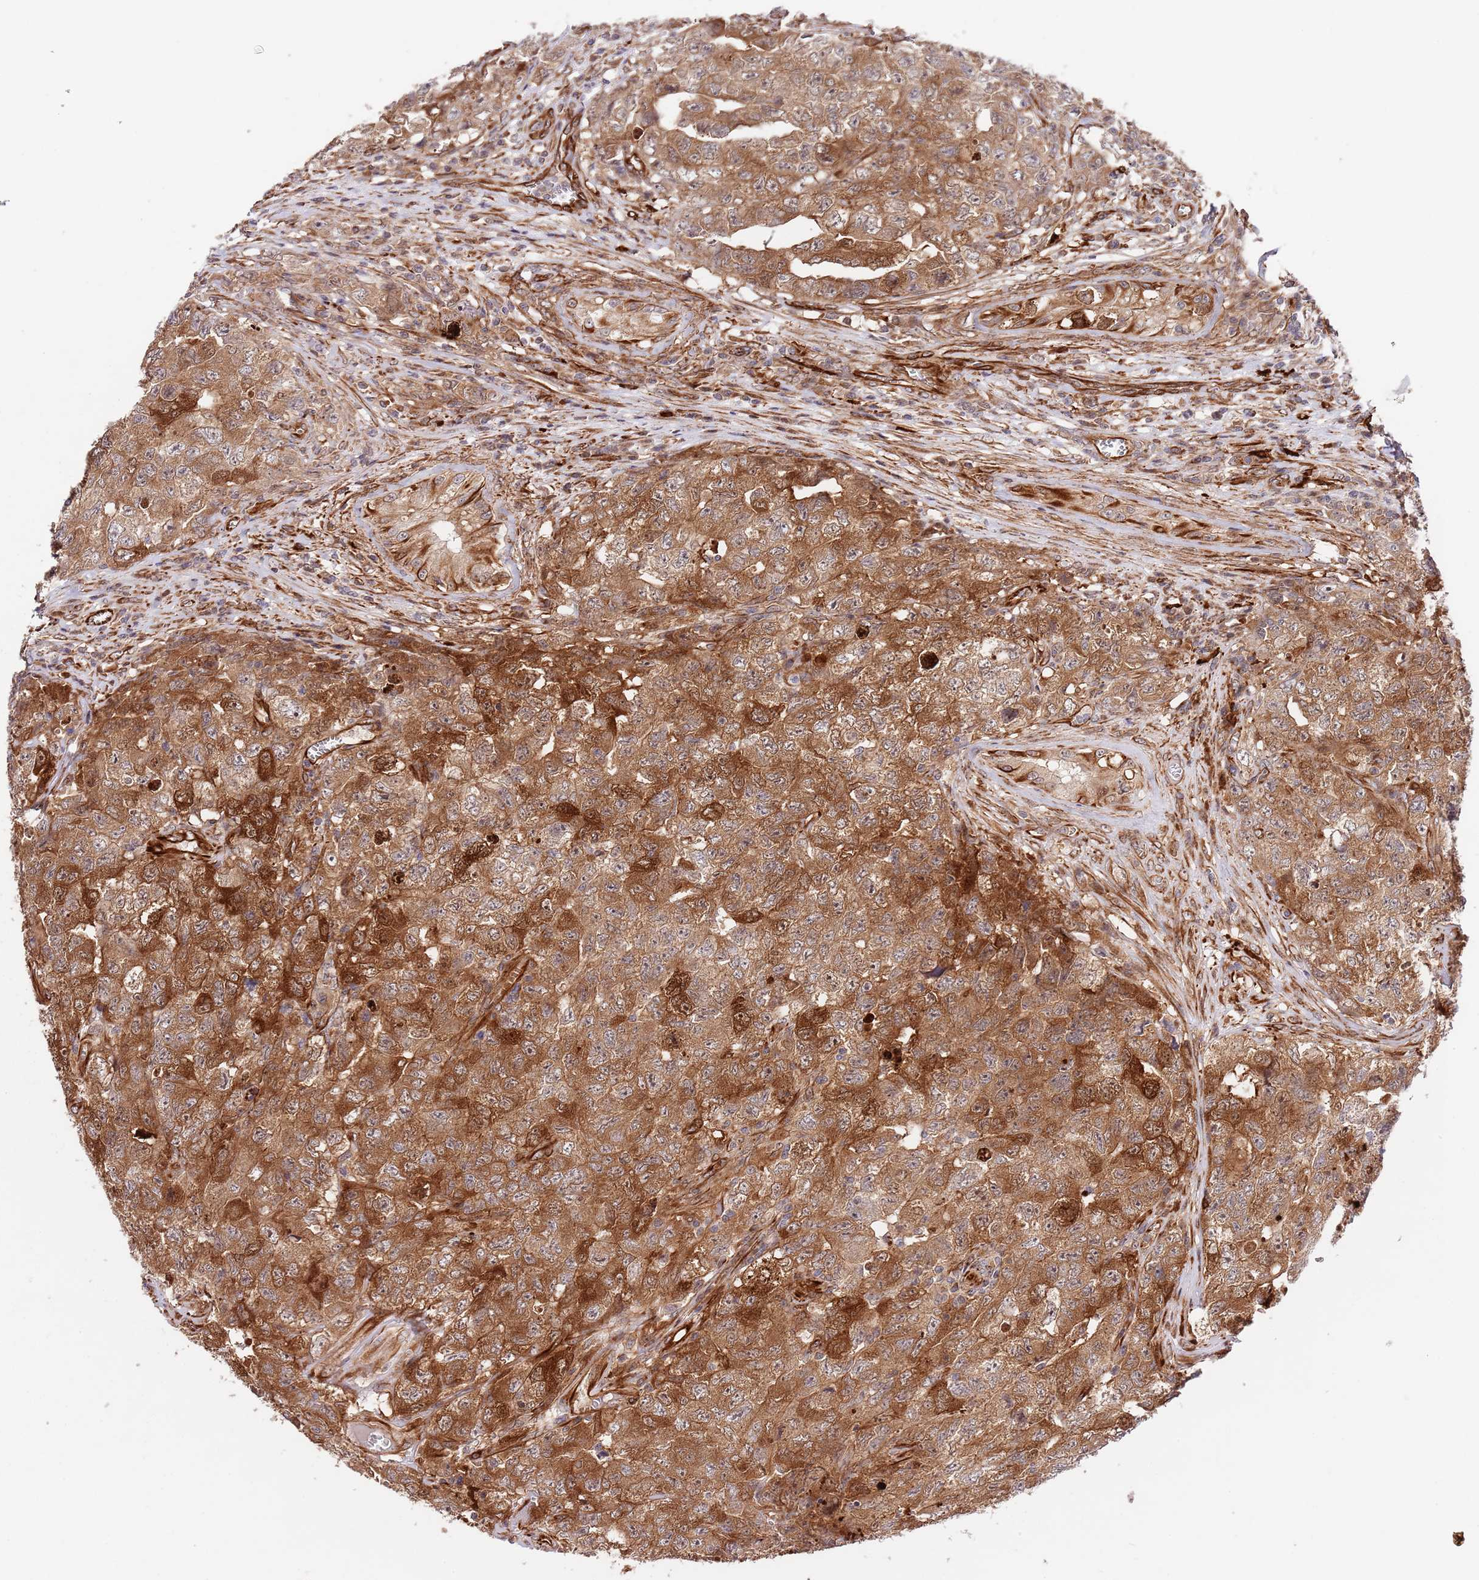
{"staining": {"intensity": "strong", "quantity": ">75%", "location": "cytoplasmic/membranous"}, "tissue": "testis cancer", "cell_type": "Tumor cells", "image_type": "cancer", "snomed": [{"axis": "morphology", "description": "Carcinoma, Embryonal, NOS"}, {"axis": "topography", "description": "Testis"}], "caption": "Brown immunohistochemical staining in testis embryonal carcinoma reveals strong cytoplasmic/membranous staining in about >75% of tumor cells.", "gene": "NEK3", "patient": {"sex": "male", "age": 31}}